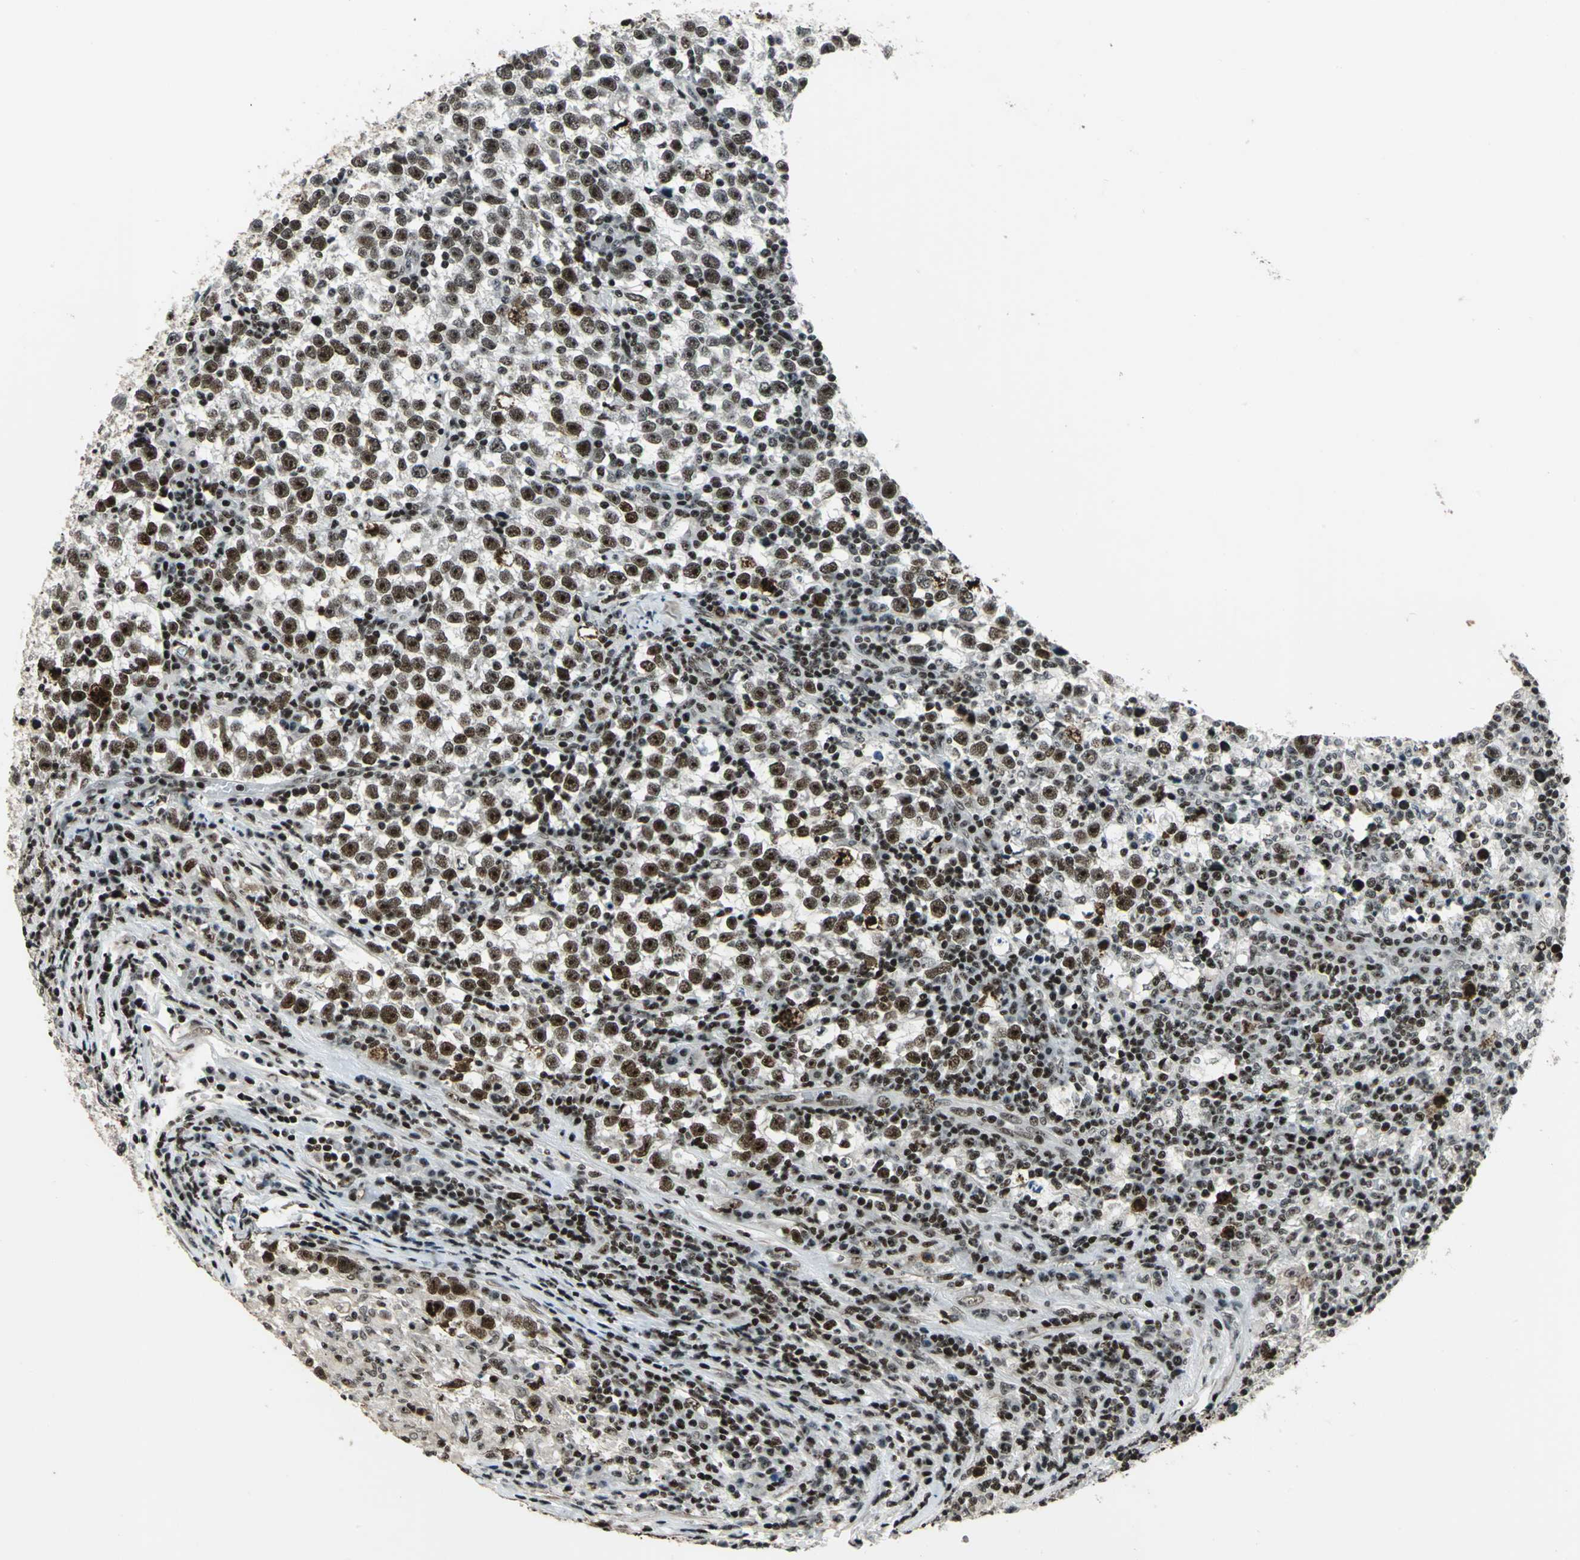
{"staining": {"intensity": "strong", "quantity": ">75%", "location": "nuclear"}, "tissue": "testis cancer", "cell_type": "Tumor cells", "image_type": "cancer", "snomed": [{"axis": "morphology", "description": "Seminoma, NOS"}, {"axis": "topography", "description": "Testis"}], "caption": "Human testis cancer stained with a protein marker reveals strong staining in tumor cells.", "gene": "UBTF", "patient": {"sex": "male", "age": 43}}